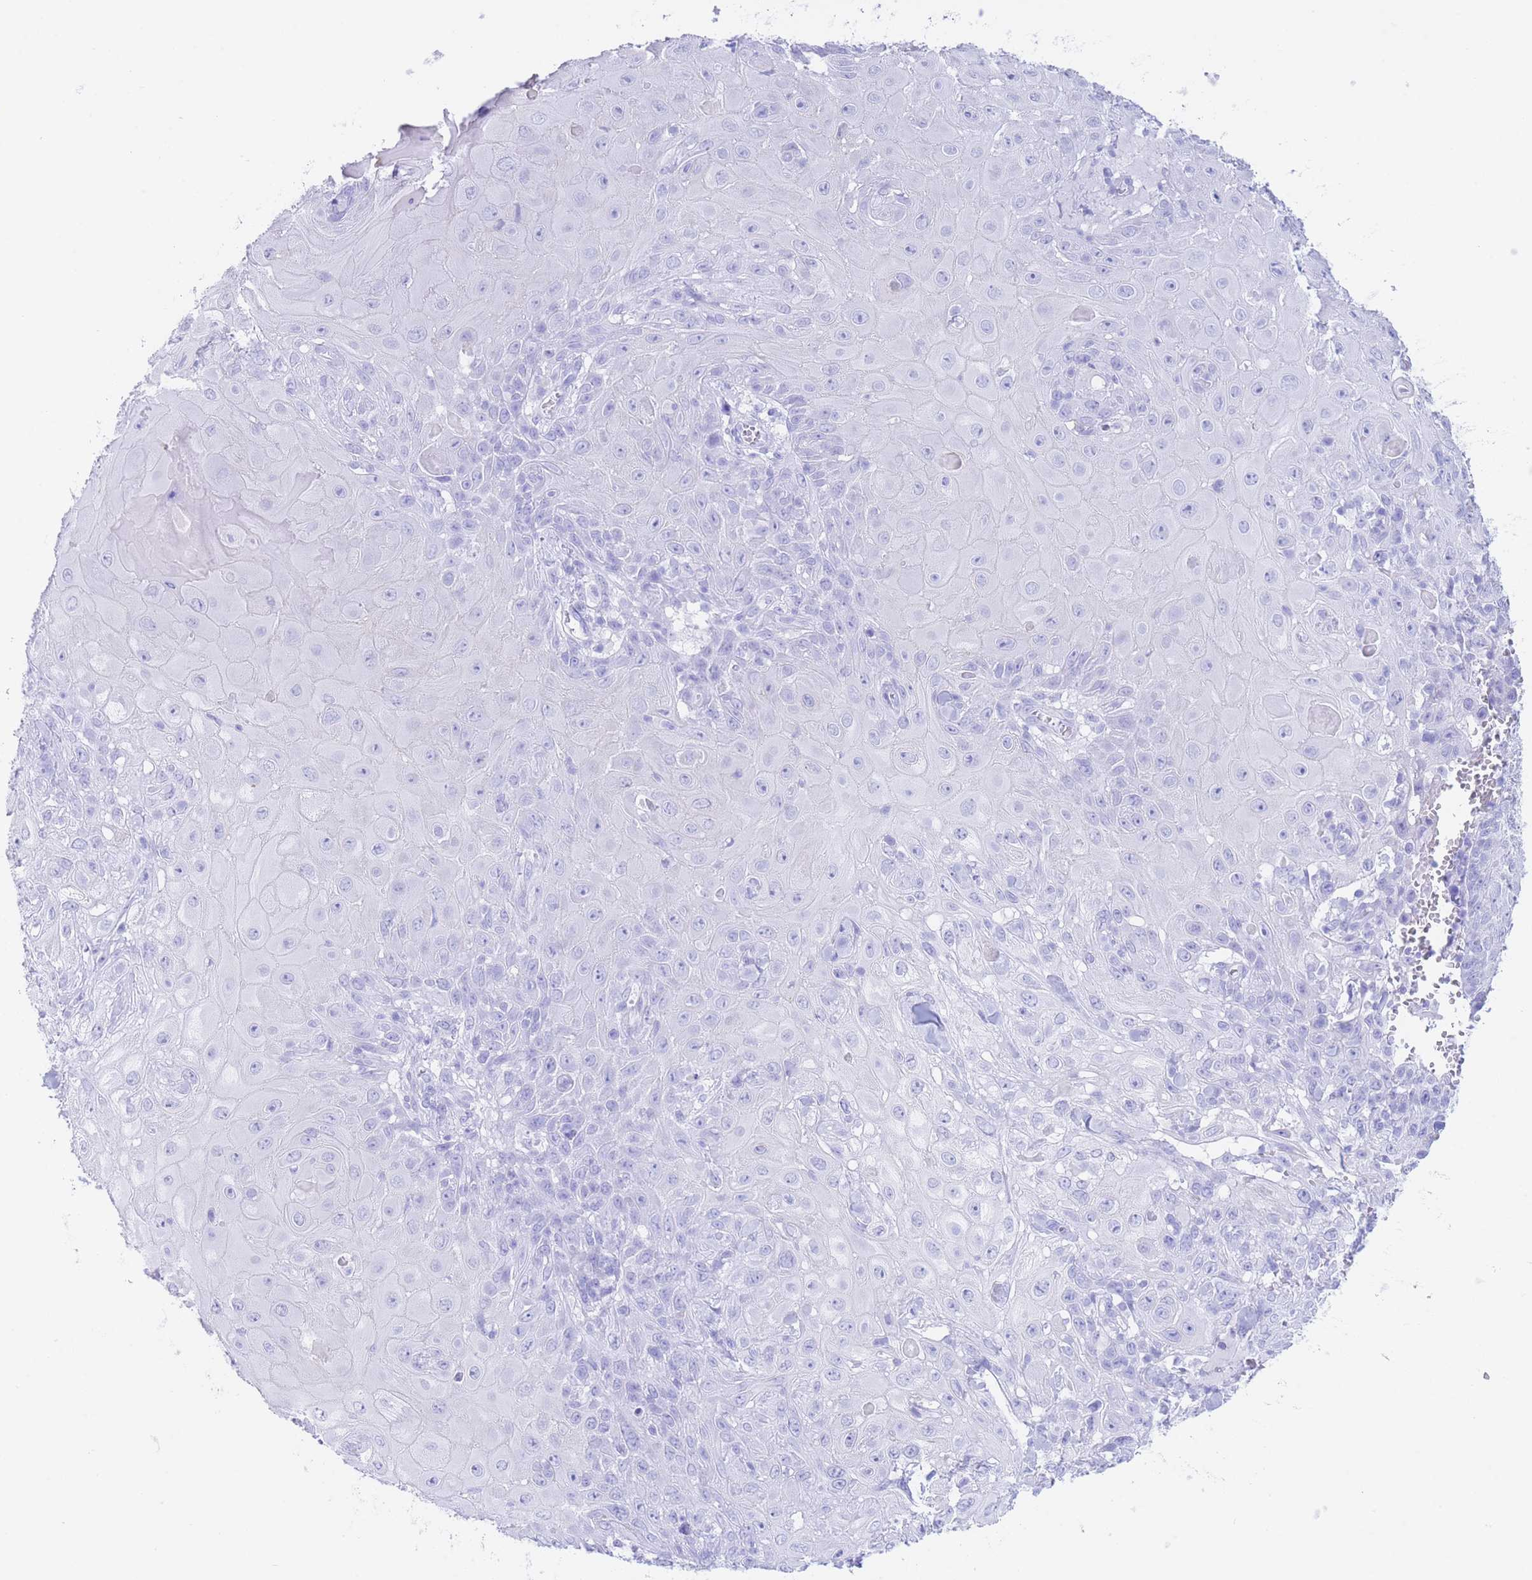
{"staining": {"intensity": "negative", "quantity": "none", "location": "none"}, "tissue": "skin cancer", "cell_type": "Tumor cells", "image_type": "cancer", "snomed": [{"axis": "morphology", "description": "Normal tissue, NOS"}, {"axis": "morphology", "description": "Squamous cell carcinoma, NOS"}, {"axis": "topography", "description": "Skin"}, {"axis": "topography", "description": "Cartilage tissue"}], "caption": "Tumor cells are negative for brown protein staining in squamous cell carcinoma (skin).", "gene": "SLCO1B3", "patient": {"sex": "female", "age": 79}}